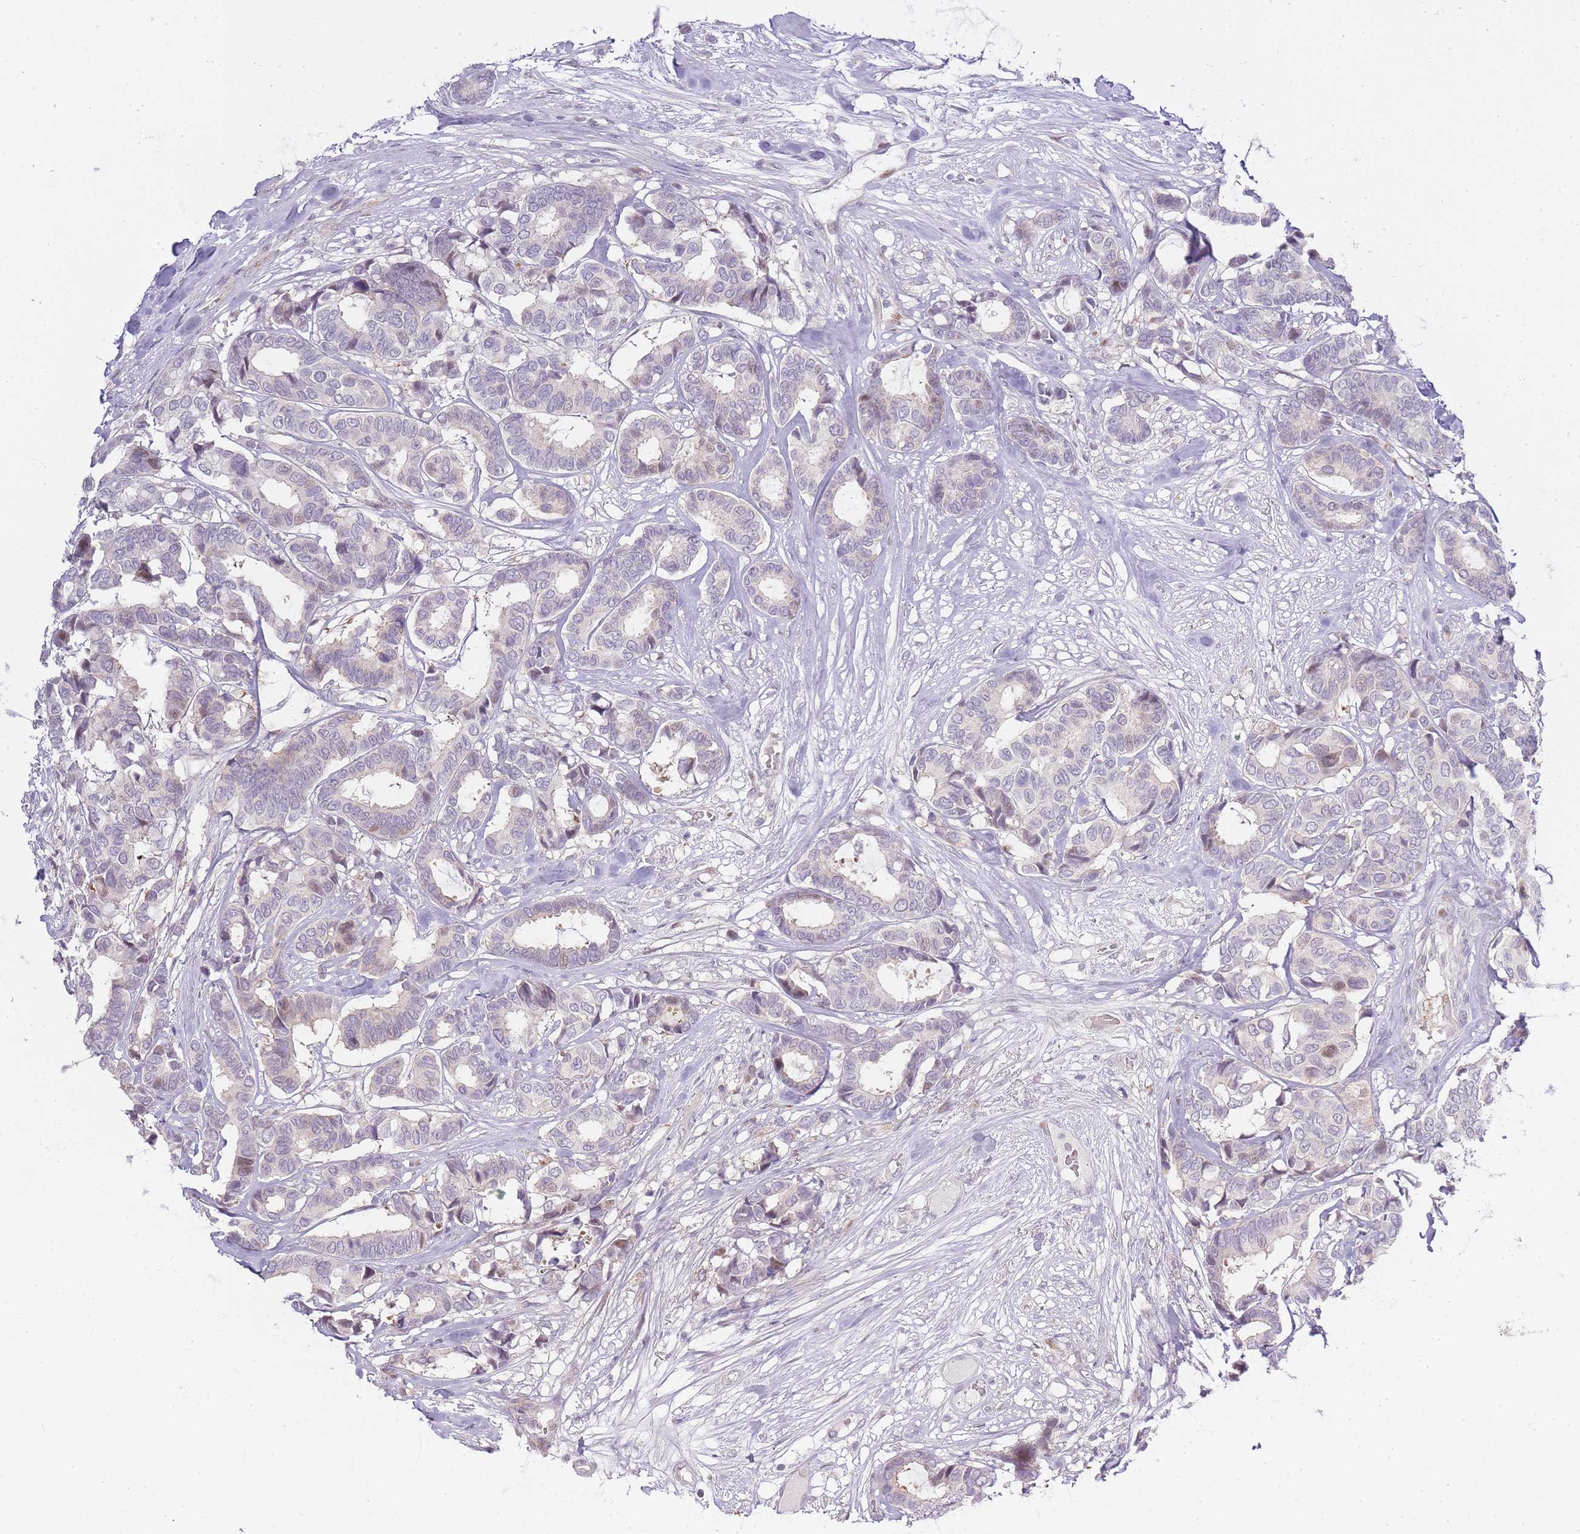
{"staining": {"intensity": "weak", "quantity": "<25%", "location": "nuclear"}, "tissue": "breast cancer", "cell_type": "Tumor cells", "image_type": "cancer", "snomed": [{"axis": "morphology", "description": "Duct carcinoma"}, {"axis": "topography", "description": "Breast"}], "caption": "High magnification brightfield microscopy of breast intraductal carcinoma stained with DAB (brown) and counterstained with hematoxylin (blue): tumor cells show no significant expression.", "gene": "OGG1", "patient": {"sex": "female", "age": 87}}